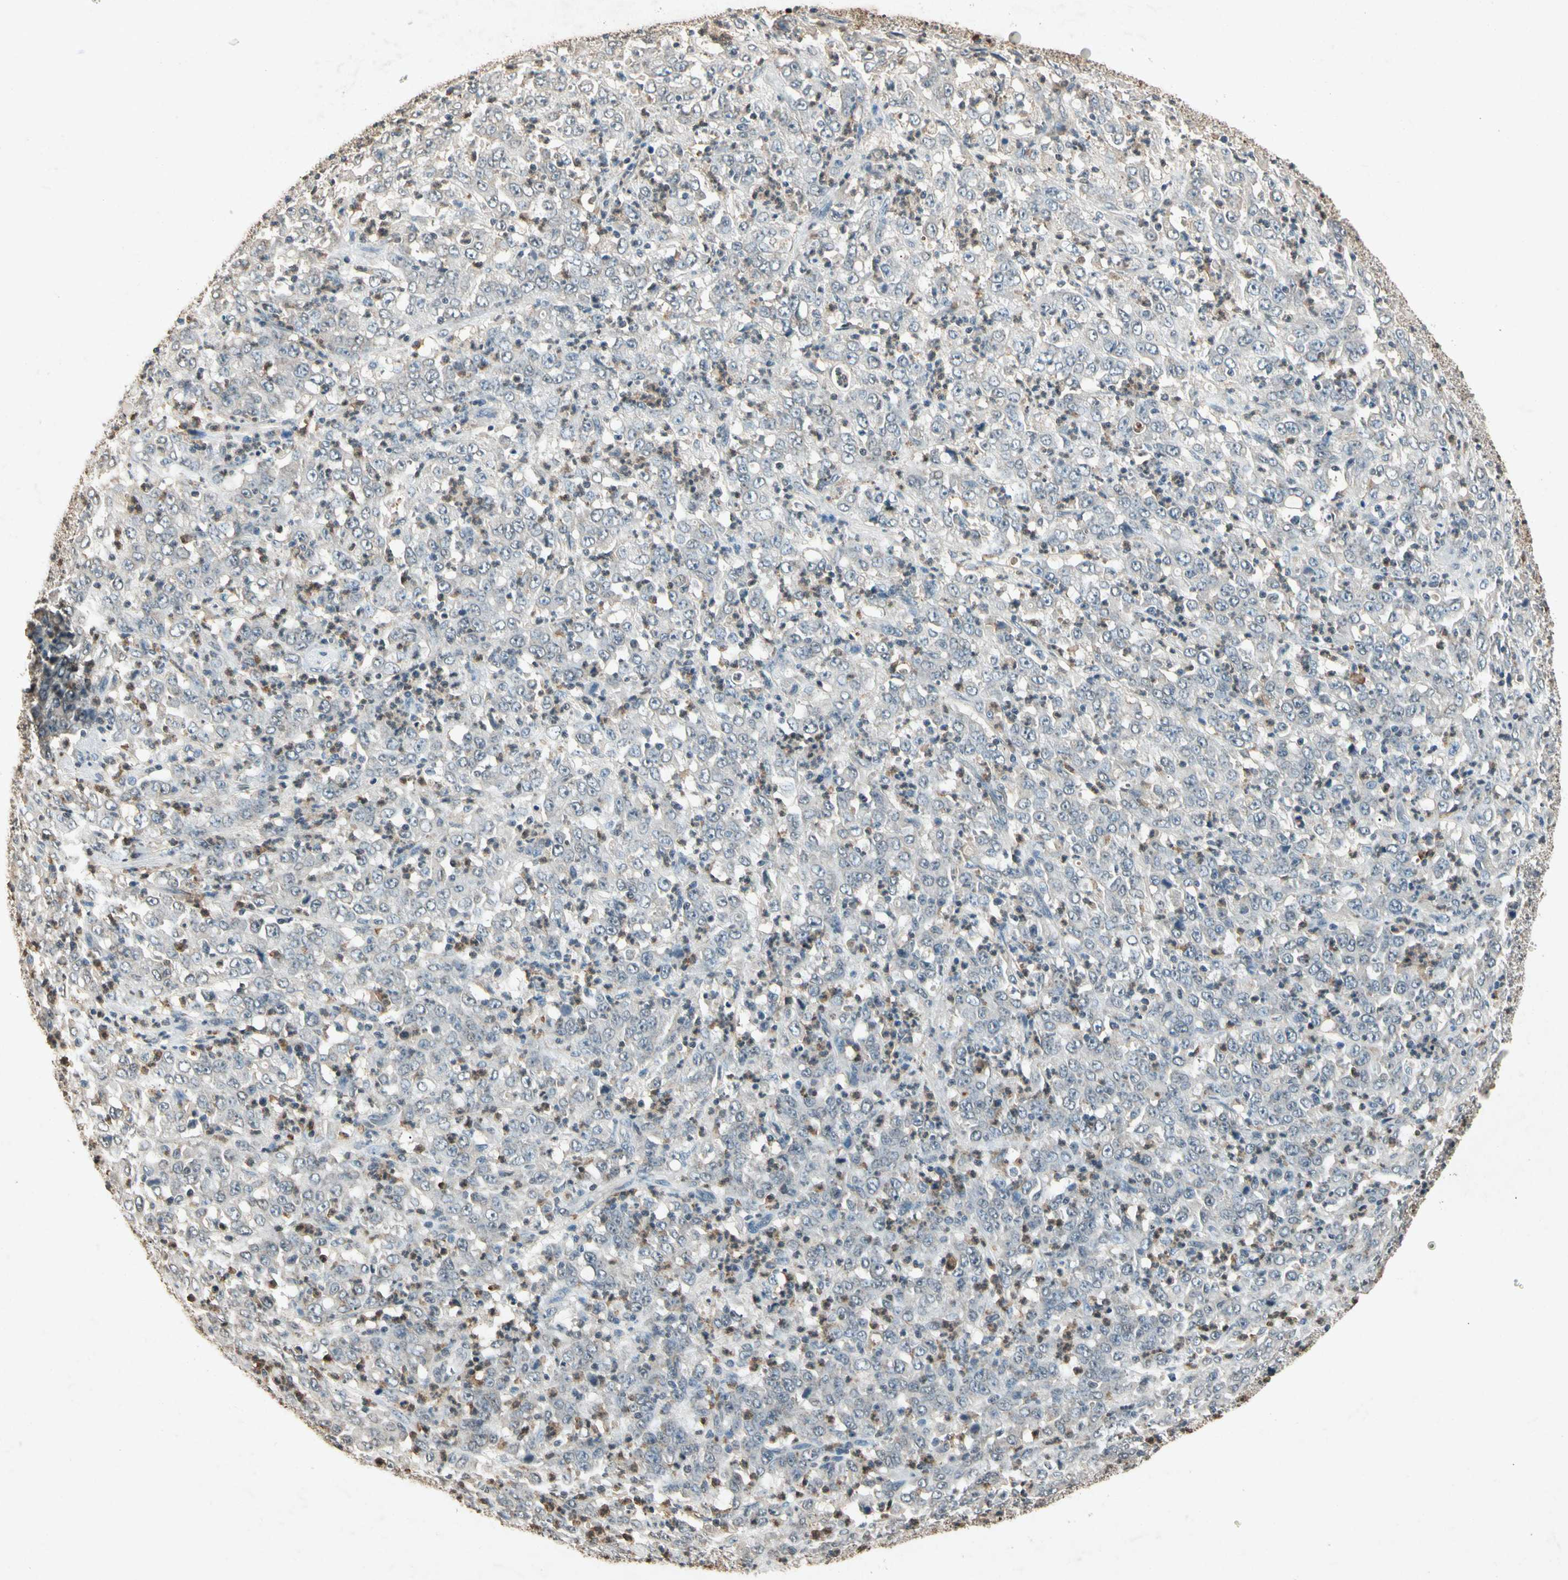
{"staining": {"intensity": "negative", "quantity": "none", "location": "none"}, "tissue": "stomach cancer", "cell_type": "Tumor cells", "image_type": "cancer", "snomed": [{"axis": "morphology", "description": "Adenocarcinoma, NOS"}, {"axis": "topography", "description": "Stomach, lower"}], "caption": "DAB immunohistochemical staining of human stomach cancer (adenocarcinoma) reveals no significant expression in tumor cells. The staining was performed using DAB (3,3'-diaminobenzidine) to visualize the protein expression in brown, while the nuclei were stained in blue with hematoxylin (Magnification: 20x).", "gene": "CP", "patient": {"sex": "female", "age": 71}}